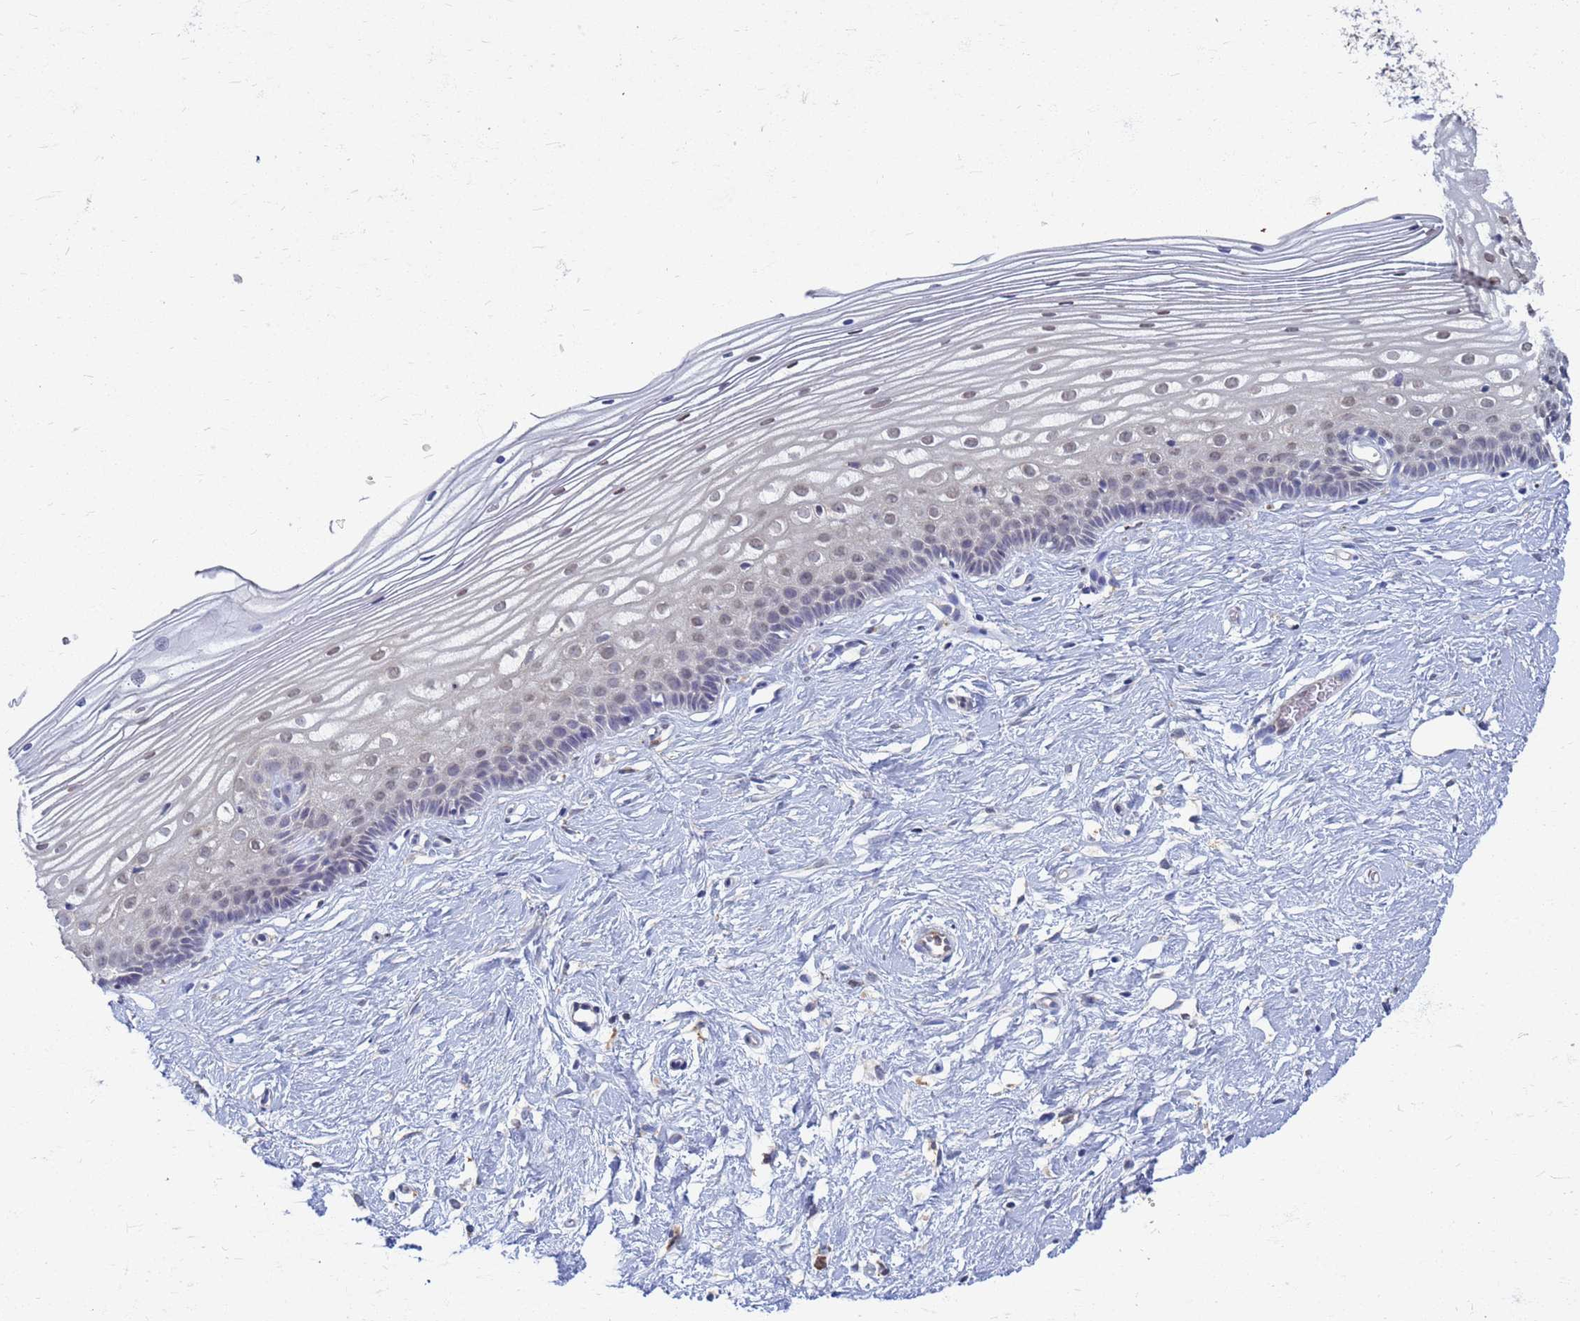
{"staining": {"intensity": "weak", "quantity": "25%-75%", "location": "cytoplasmic/membranous"}, "tissue": "cervix", "cell_type": "Glandular cells", "image_type": "normal", "snomed": [{"axis": "morphology", "description": "Normal tissue, NOS"}, {"axis": "topography", "description": "Cervix"}], "caption": "A brown stain highlights weak cytoplasmic/membranous expression of a protein in glandular cells of normal human cervix.", "gene": "ATP6V1E1", "patient": {"sex": "female", "age": 40}}